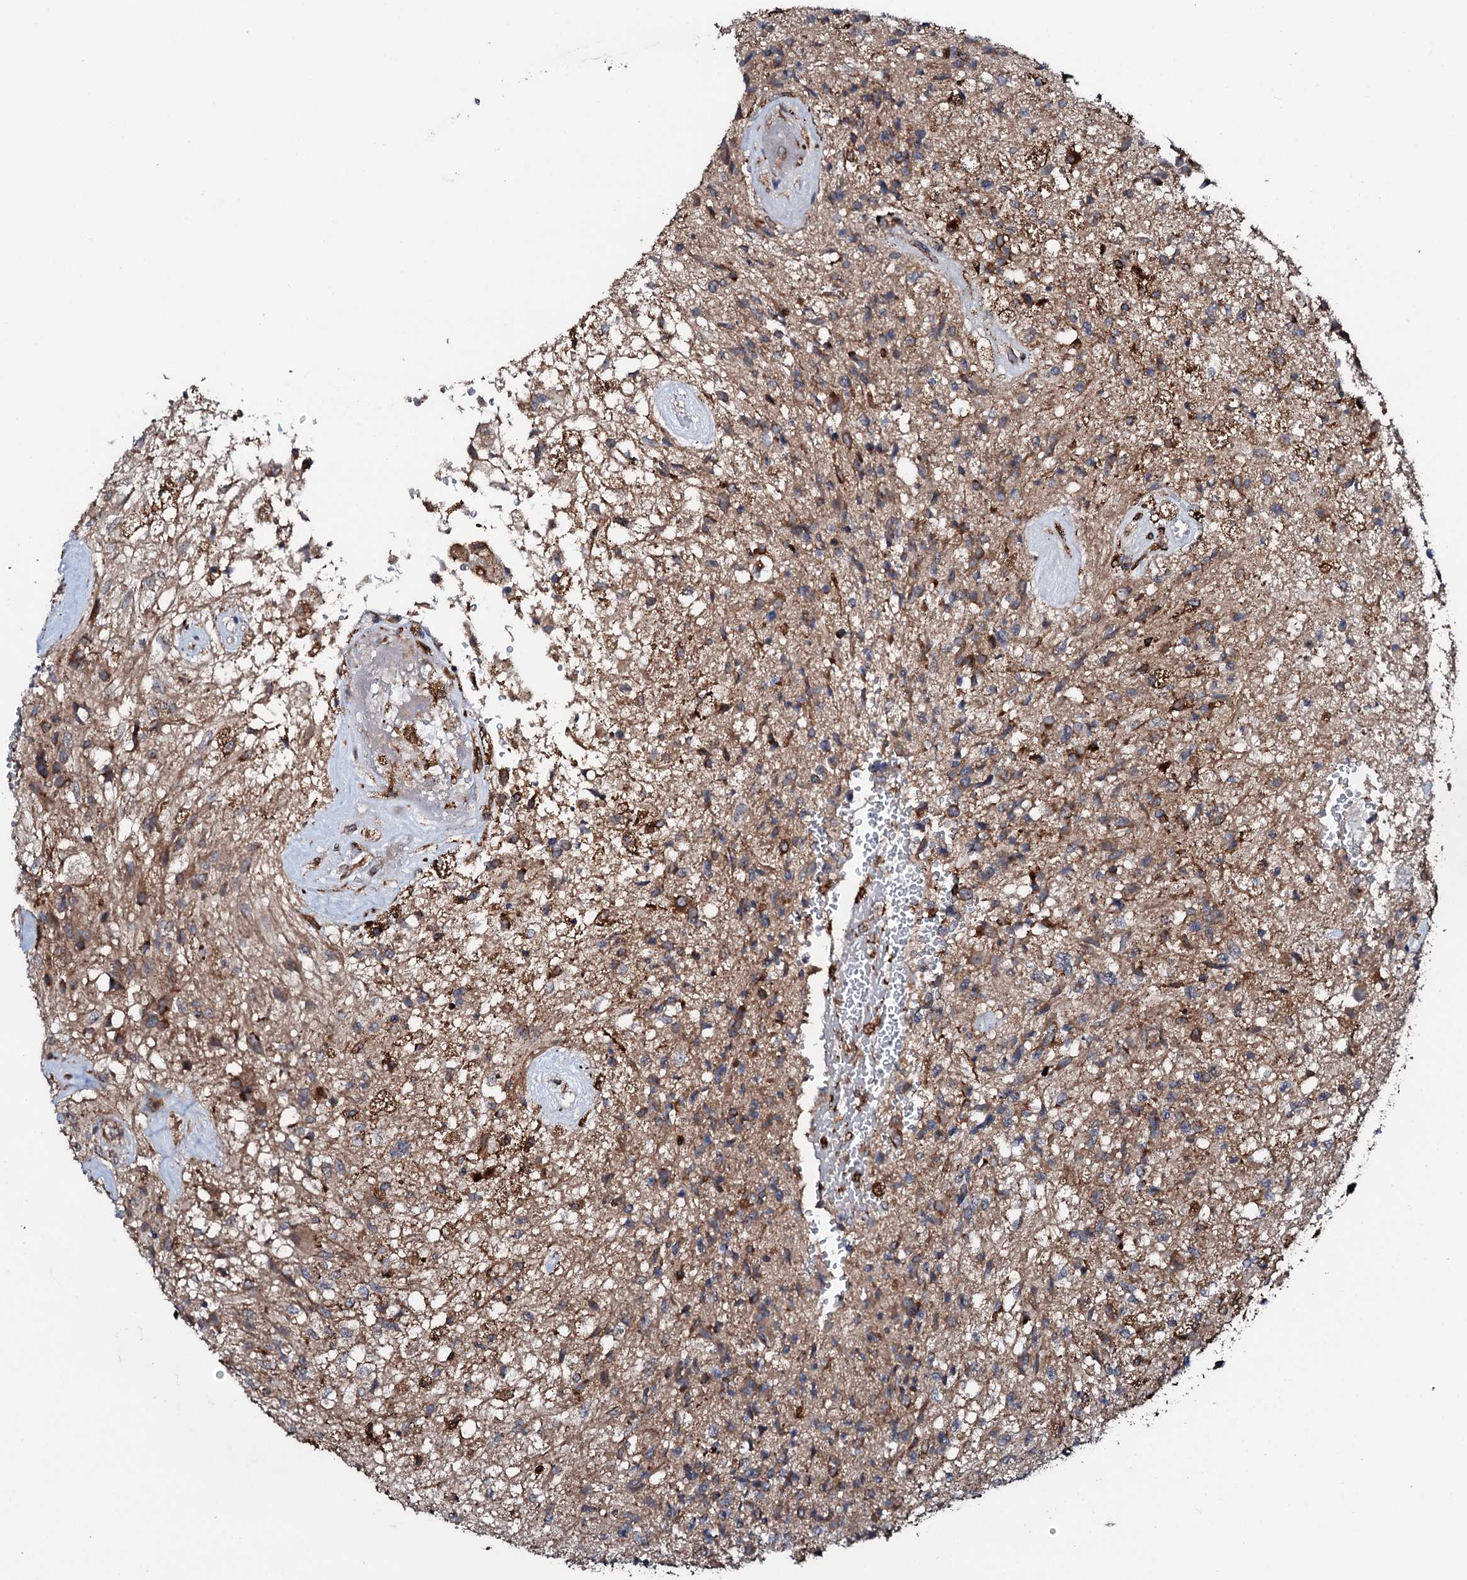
{"staining": {"intensity": "weak", "quantity": ">75%", "location": "cytoplasmic/membranous"}, "tissue": "glioma", "cell_type": "Tumor cells", "image_type": "cancer", "snomed": [{"axis": "morphology", "description": "Glioma, malignant, High grade"}, {"axis": "topography", "description": "Brain"}], "caption": "Brown immunohistochemical staining in high-grade glioma (malignant) displays weak cytoplasmic/membranous expression in about >75% of tumor cells.", "gene": "SDHAF2", "patient": {"sex": "male", "age": 56}}